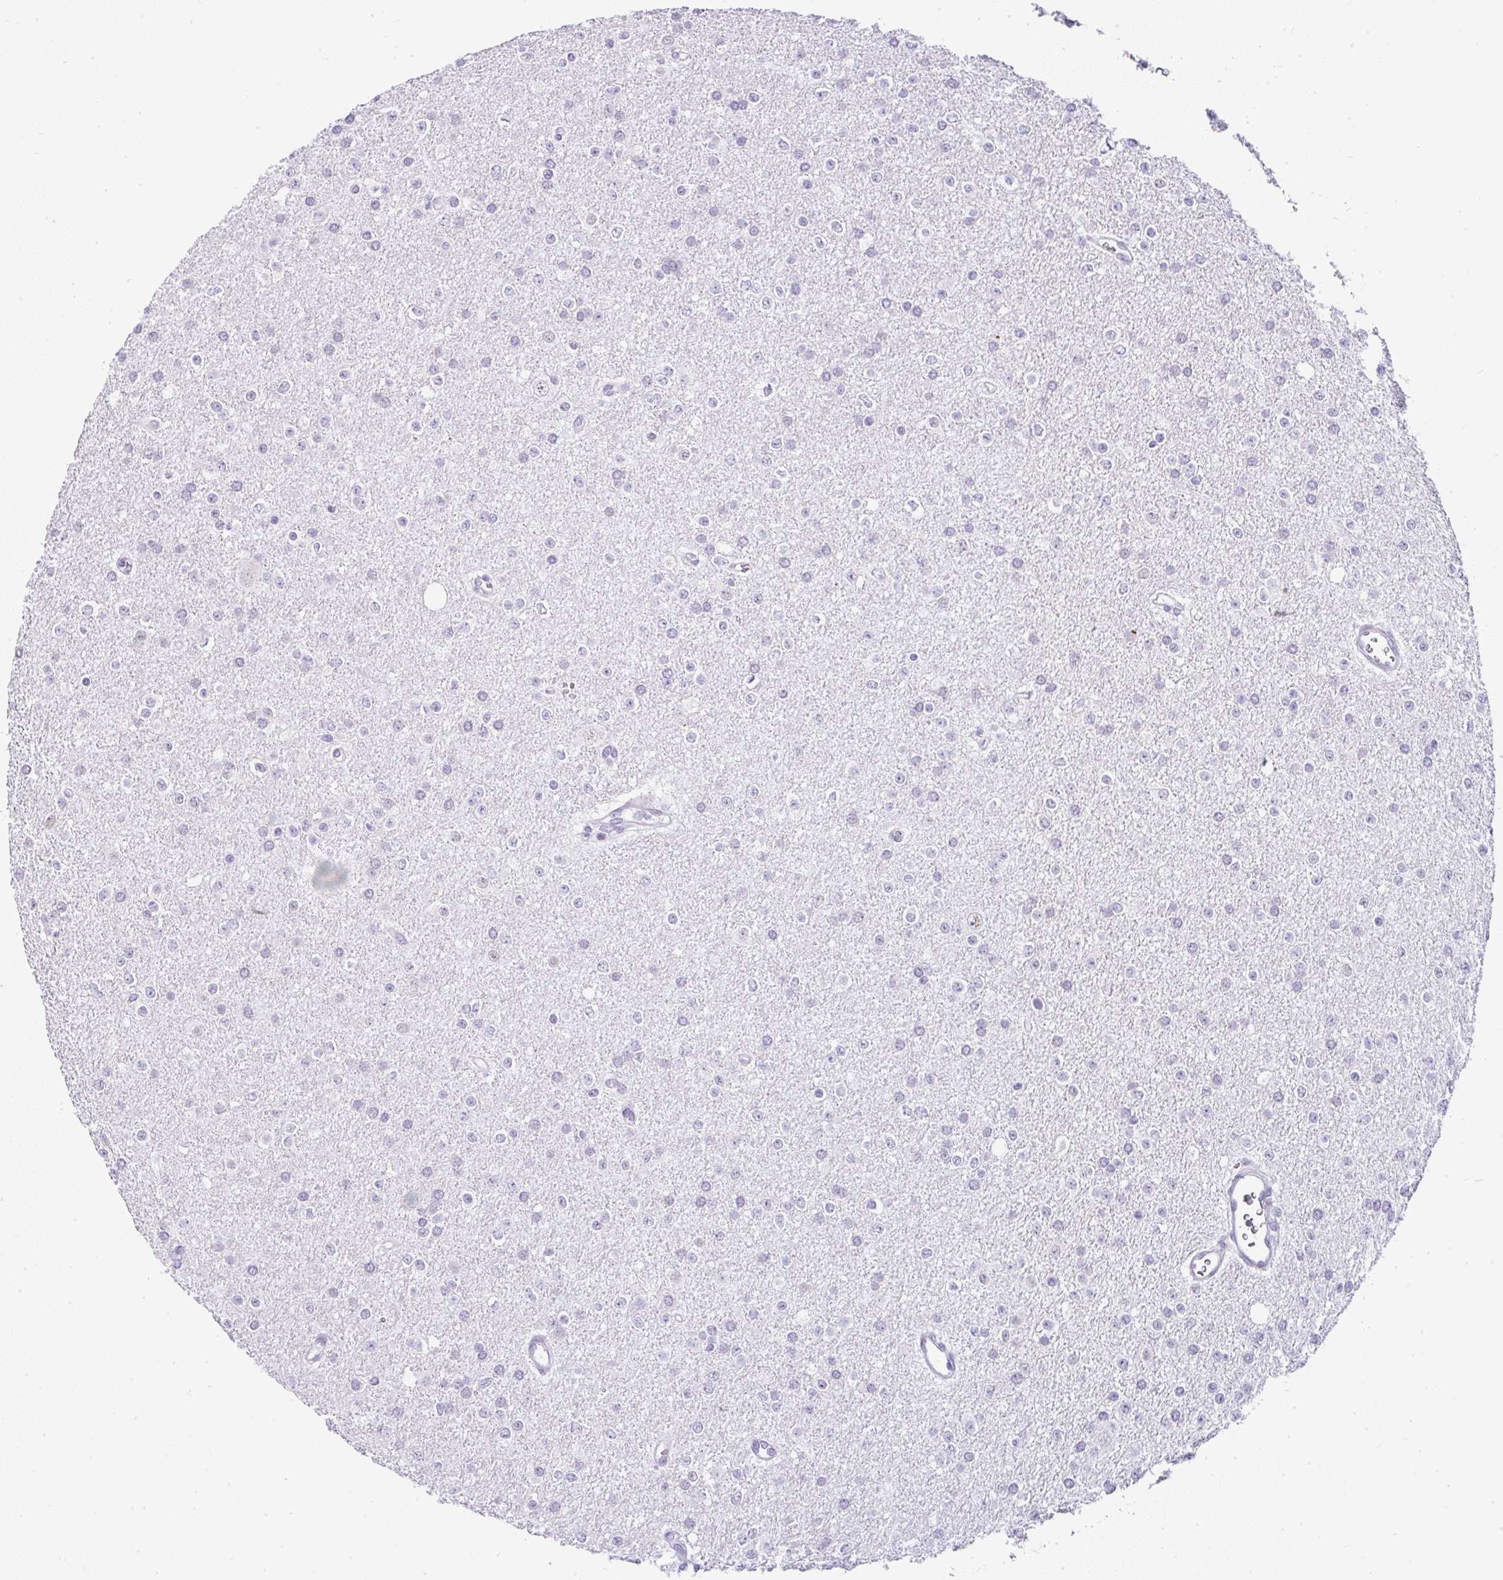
{"staining": {"intensity": "negative", "quantity": "none", "location": "none"}, "tissue": "glioma", "cell_type": "Tumor cells", "image_type": "cancer", "snomed": [{"axis": "morphology", "description": "Glioma, malignant, Low grade"}, {"axis": "topography", "description": "Brain"}], "caption": "Immunohistochemistry (IHC) of human glioma demonstrates no staining in tumor cells.", "gene": "NR1D2", "patient": {"sex": "female", "age": 34}}